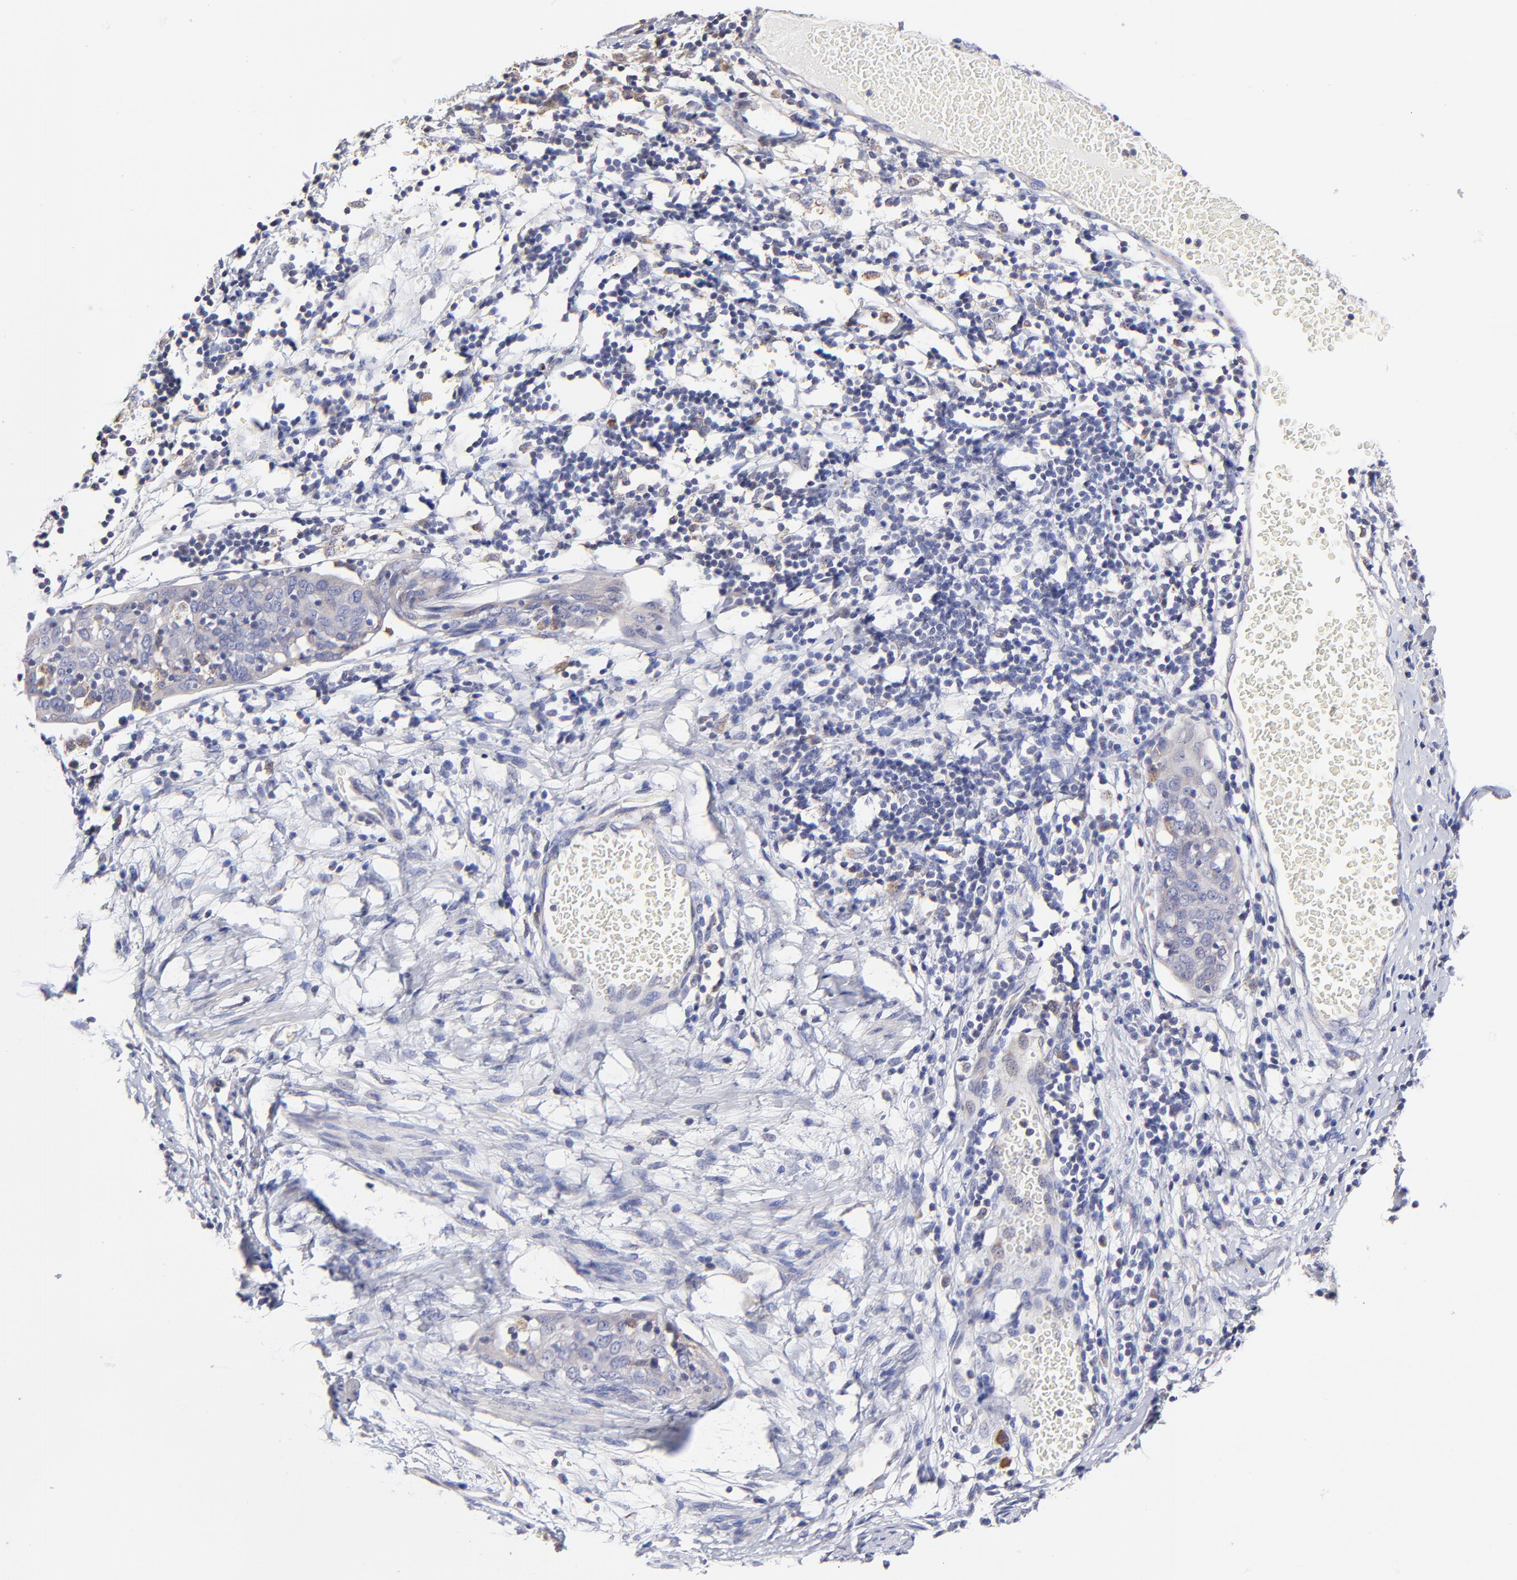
{"staining": {"intensity": "weak", "quantity": "25%-75%", "location": "cytoplasmic/membranous"}, "tissue": "cervical cancer", "cell_type": "Tumor cells", "image_type": "cancer", "snomed": [{"axis": "morphology", "description": "Normal tissue, NOS"}, {"axis": "morphology", "description": "Squamous cell carcinoma, NOS"}, {"axis": "topography", "description": "Cervix"}], "caption": "Immunohistochemistry of cervical cancer reveals low levels of weak cytoplasmic/membranous positivity in about 25%-75% of tumor cells.", "gene": "GCSAM", "patient": {"sex": "female", "age": 67}}